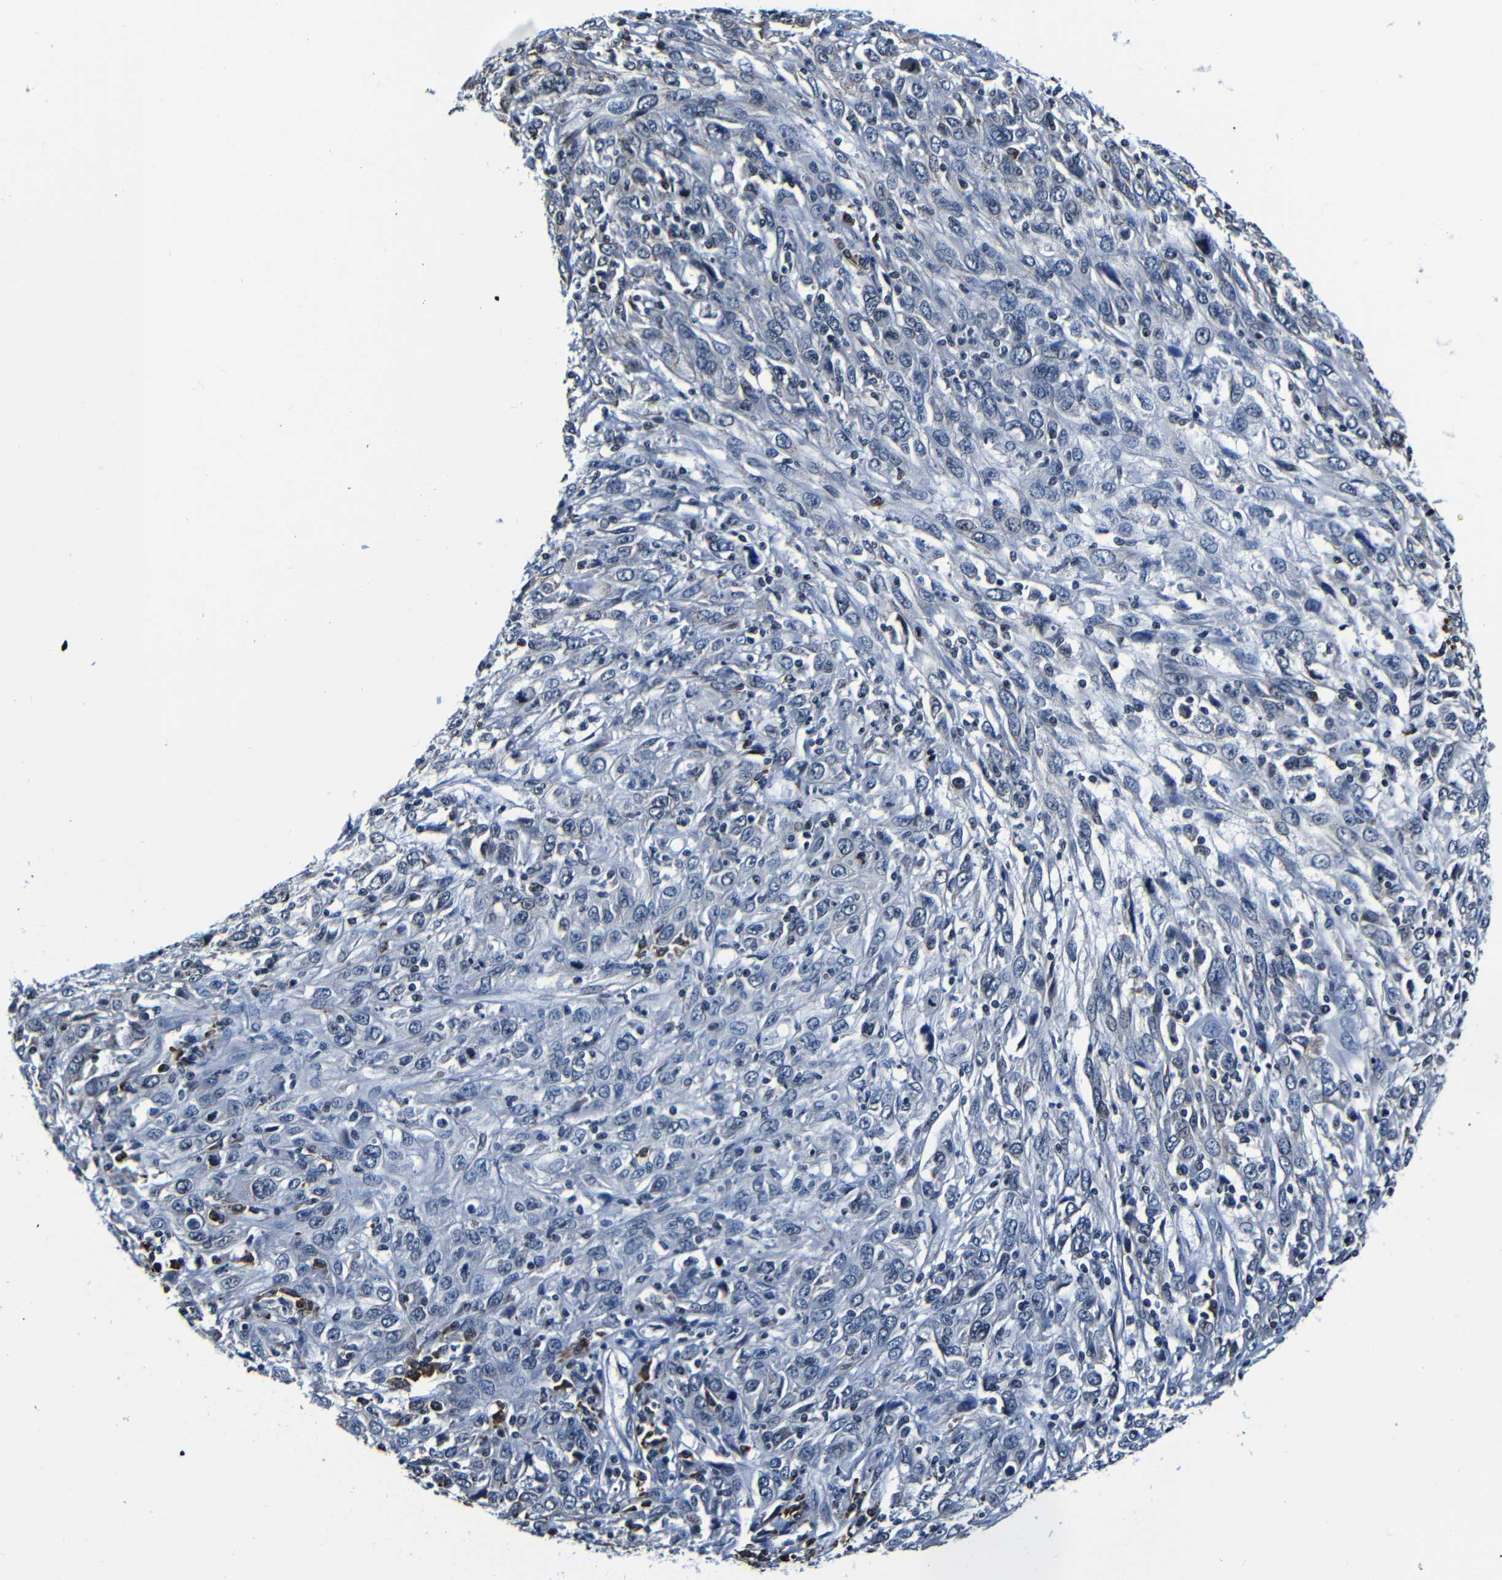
{"staining": {"intensity": "weak", "quantity": "<25%", "location": "cytoplasmic/membranous"}, "tissue": "cervical cancer", "cell_type": "Tumor cells", "image_type": "cancer", "snomed": [{"axis": "morphology", "description": "Squamous cell carcinoma, NOS"}, {"axis": "topography", "description": "Cervix"}], "caption": "A histopathology image of human cervical cancer (squamous cell carcinoma) is negative for staining in tumor cells.", "gene": "NCBP3", "patient": {"sex": "female", "age": 46}}